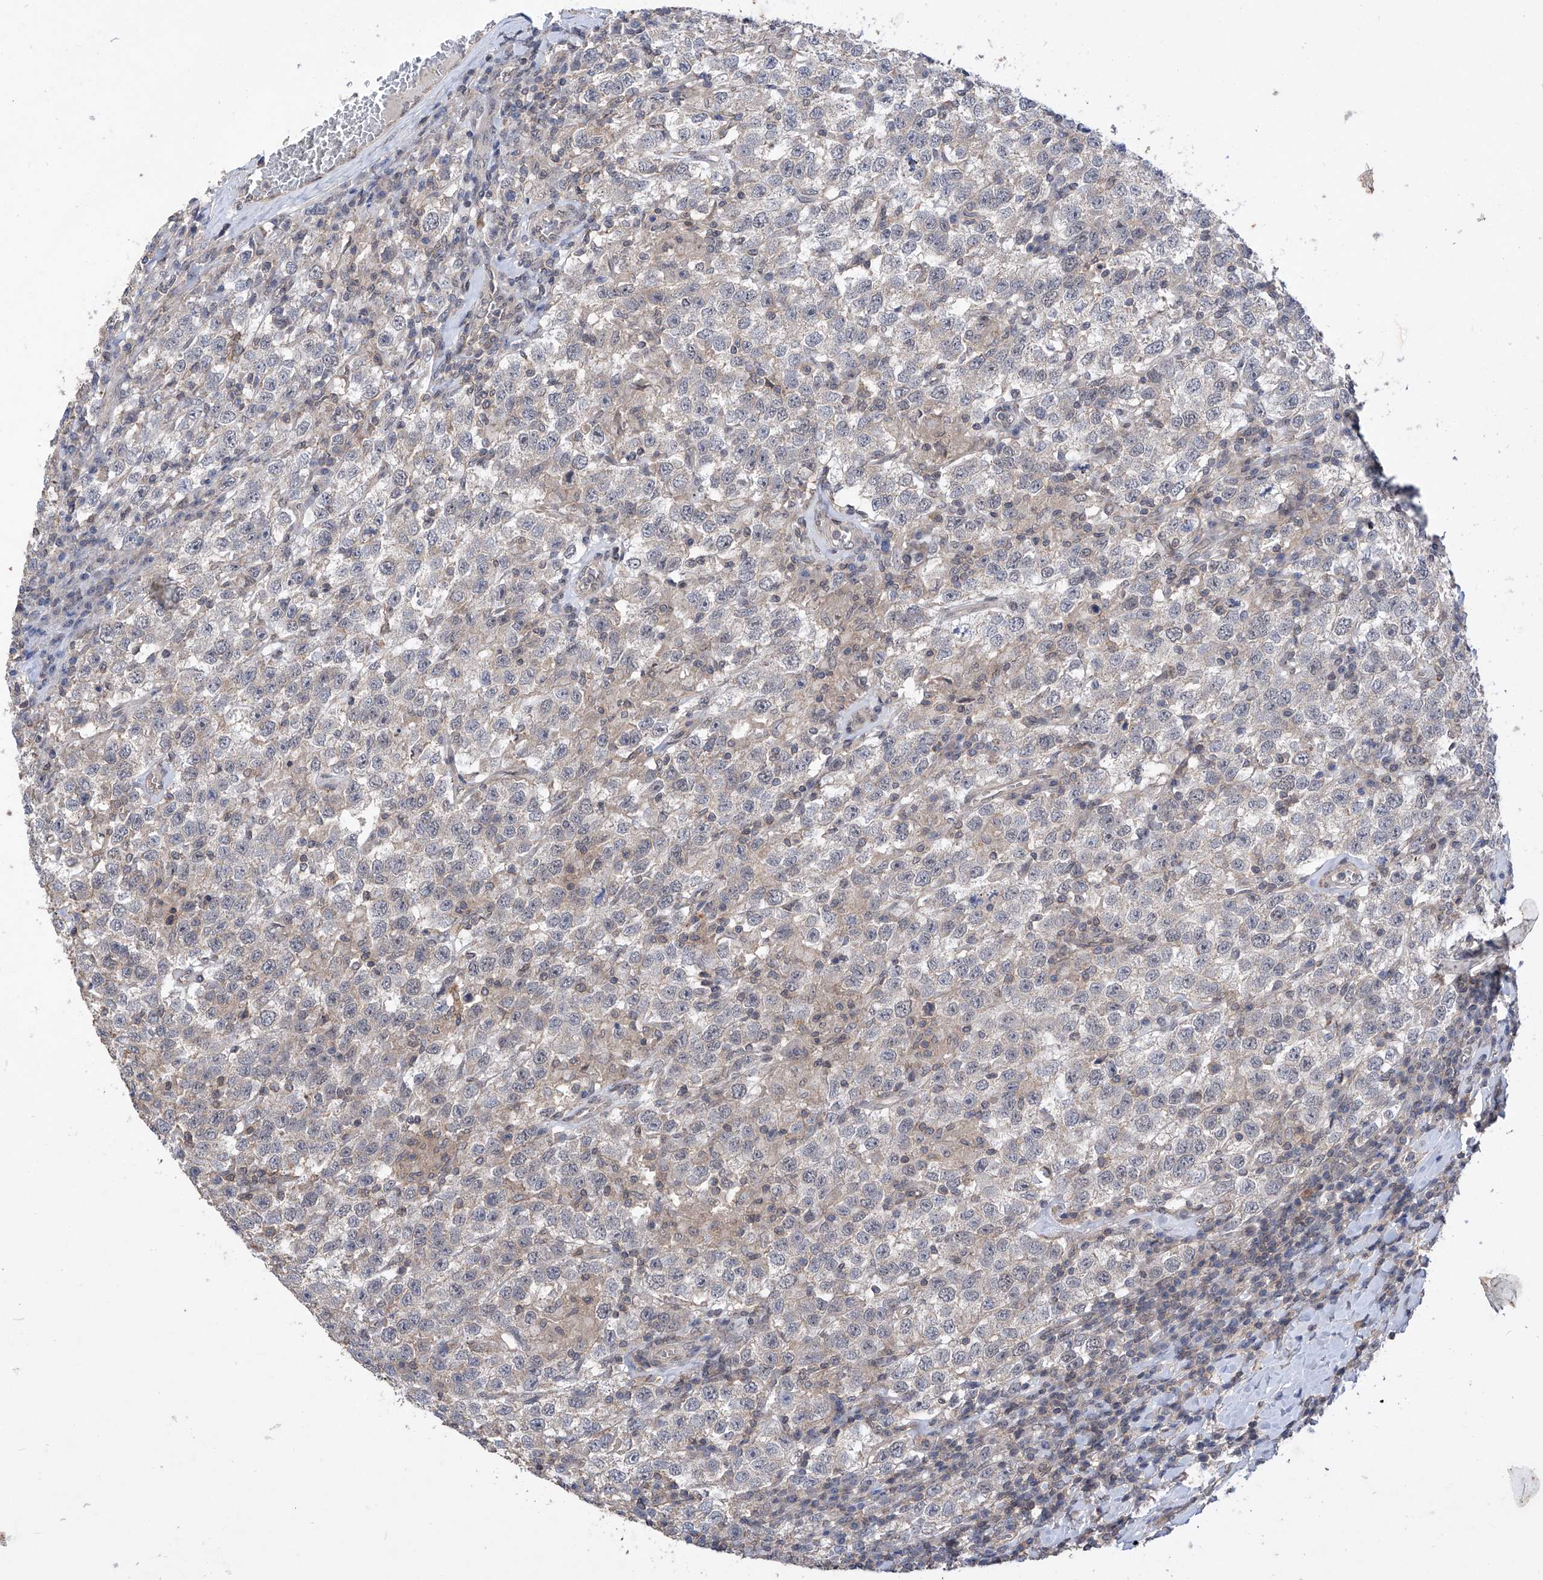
{"staining": {"intensity": "weak", "quantity": "<25%", "location": "cytoplasmic/membranous"}, "tissue": "testis cancer", "cell_type": "Tumor cells", "image_type": "cancer", "snomed": [{"axis": "morphology", "description": "Seminoma, NOS"}, {"axis": "topography", "description": "Testis"}], "caption": "Immunohistochemistry micrograph of neoplastic tissue: human testis cancer (seminoma) stained with DAB (3,3'-diaminobenzidine) exhibits no significant protein expression in tumor cells.", "gene": "KIFC2", "patient": {"sex": "male", "age": 41}}